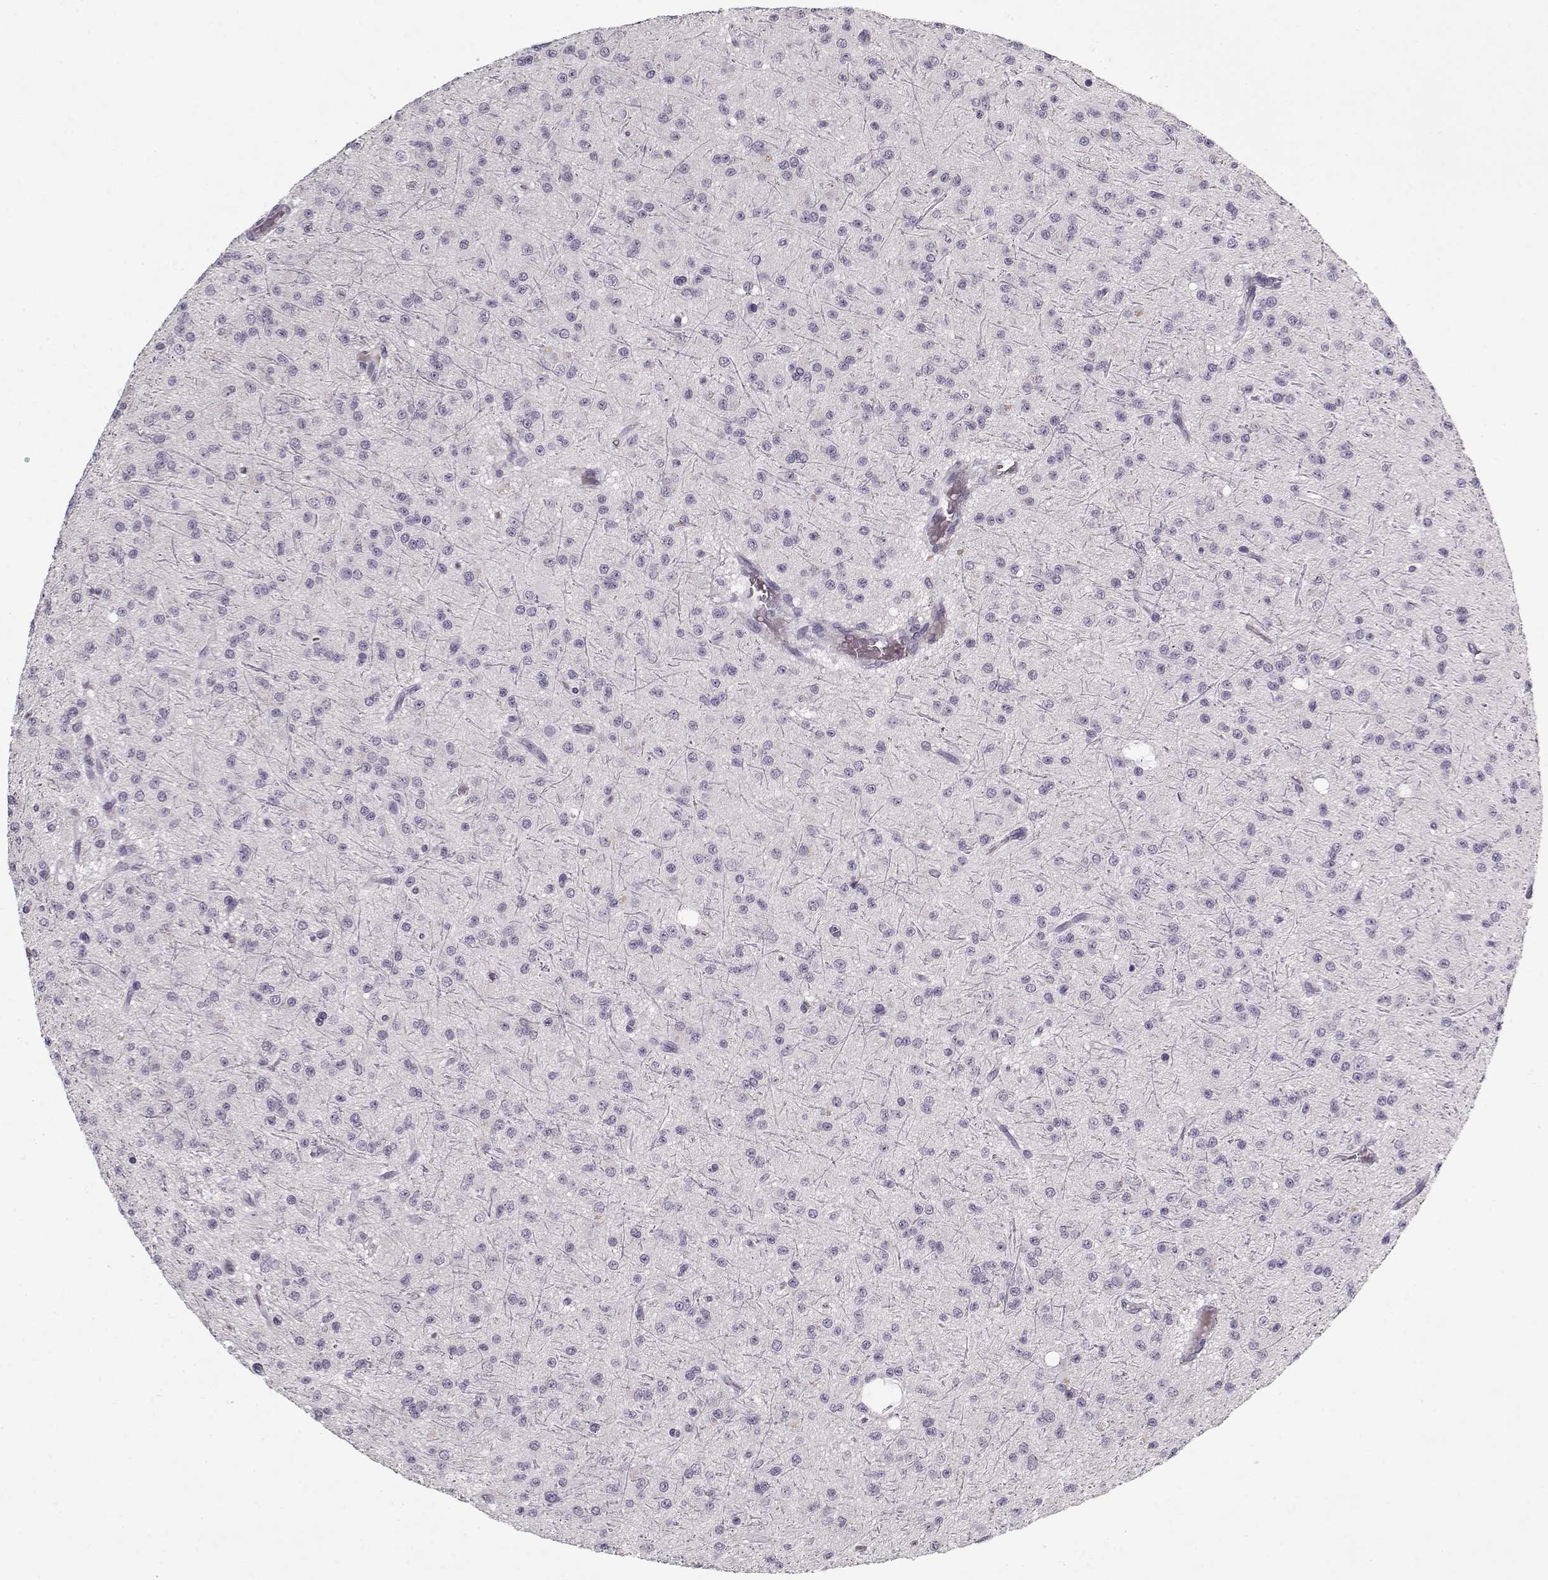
{"staining": {"intensity": "negative", "quantity": "none", "location": "none"}, "tissue": "glioma", "cell_type": "Tumor cells", "image_type": "cancer", "snomed": [{"axis": "morphology", "description": "Glioma, malignant, Low grade"}, {"axis": "topography", "description": "Brain"}], "caption": "Tumor cells are negative for protein expression in human low-grade glioma (malignant).", "gene": "LUM", "patient": {"sex": "male", "age": 27}}